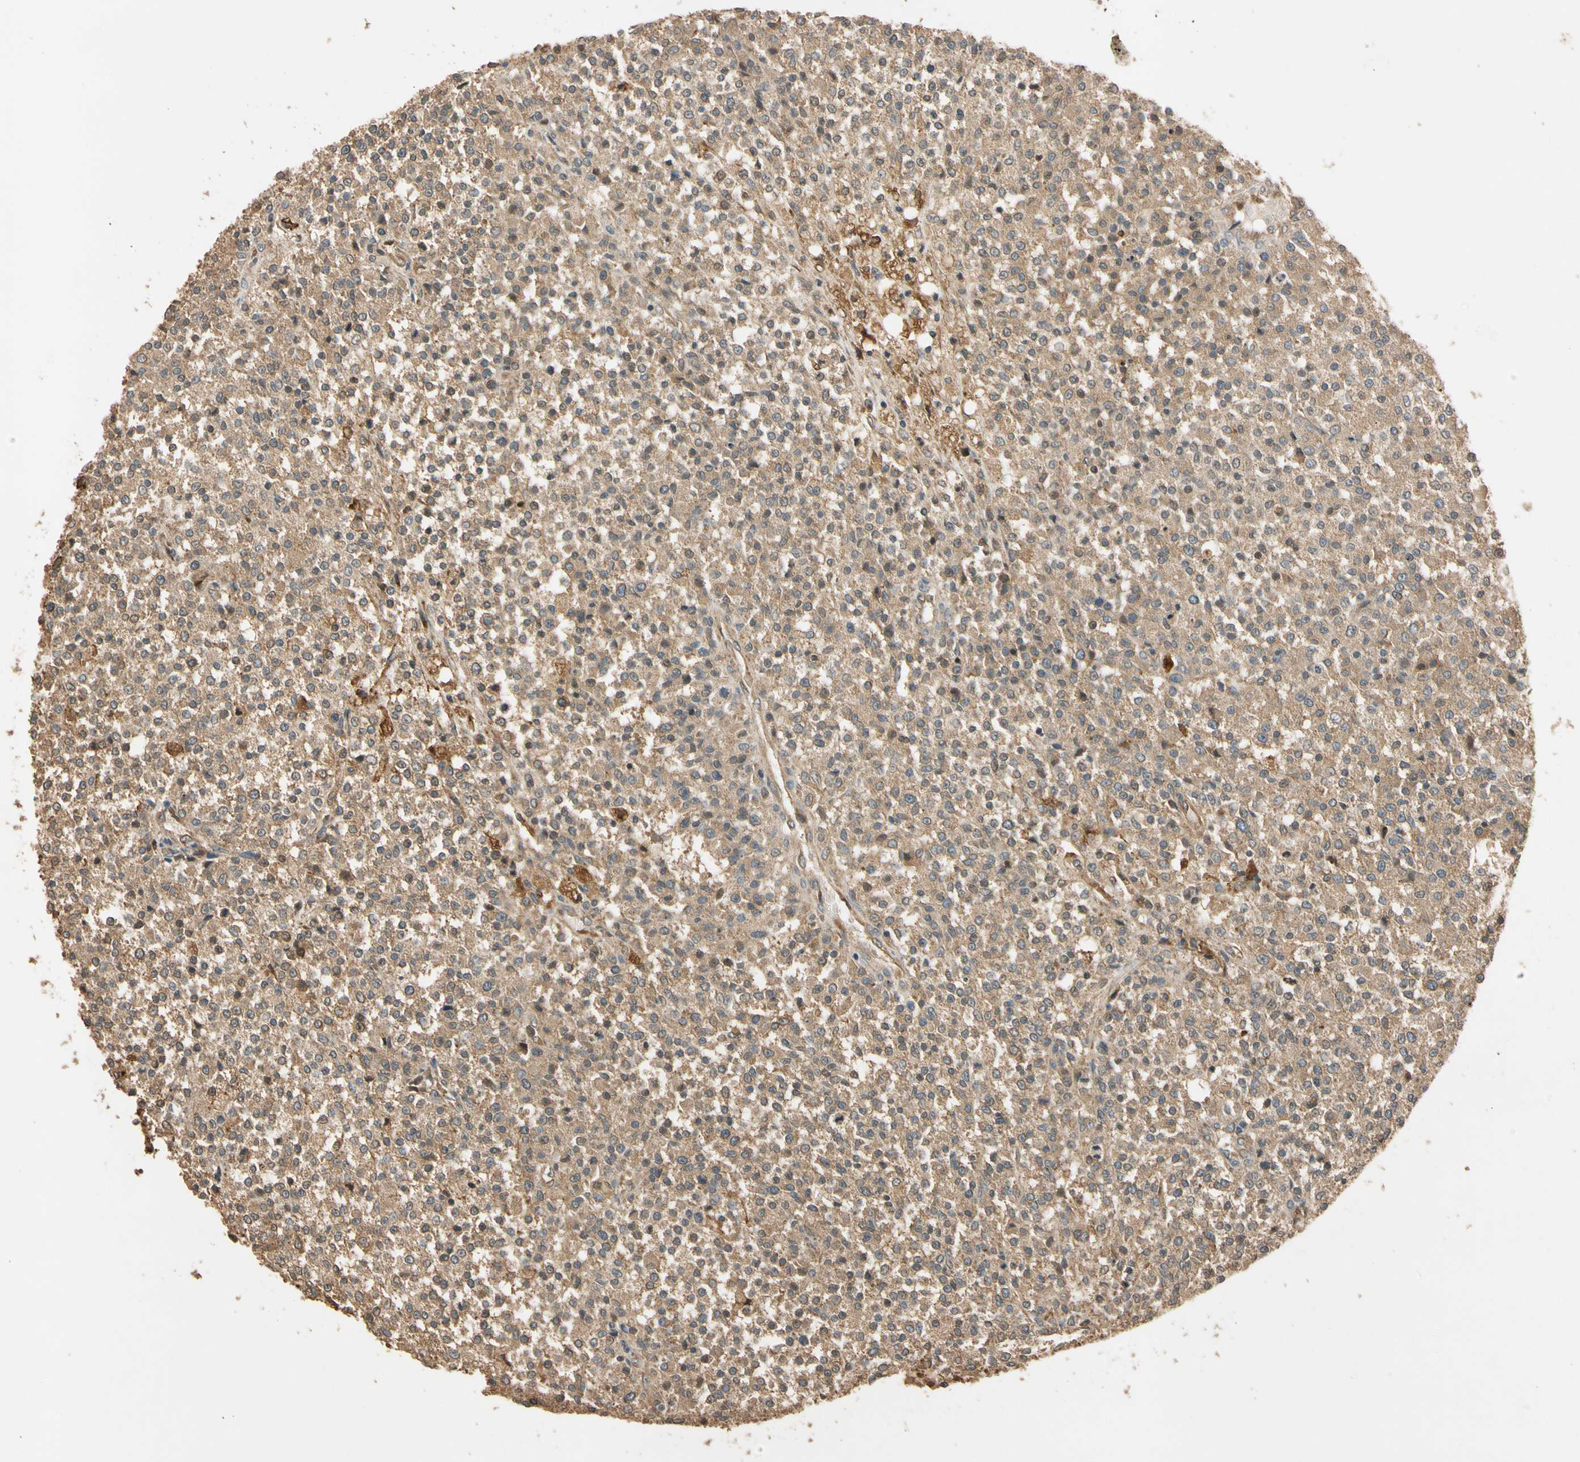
{"staining": {"intensity": "moderate", "quantity": ">75%", "location": "cytoplasmic/membranous"}, "tissue": "testis cancer", "cell_type": "Tumor cells", "image_type": "cancer", "snomed": [{"axis": "morphology", "description": "Seminoma, NOS"}, {"axis": "topography", "description": "Testis"}], "caption": "A brown stain highlights moderate cytoplasmic/membranous expression of a protein in seminoma (testis) tumor cells.", "gene": "MGRN1", "patient": {"sex": "male", "age": 59}}